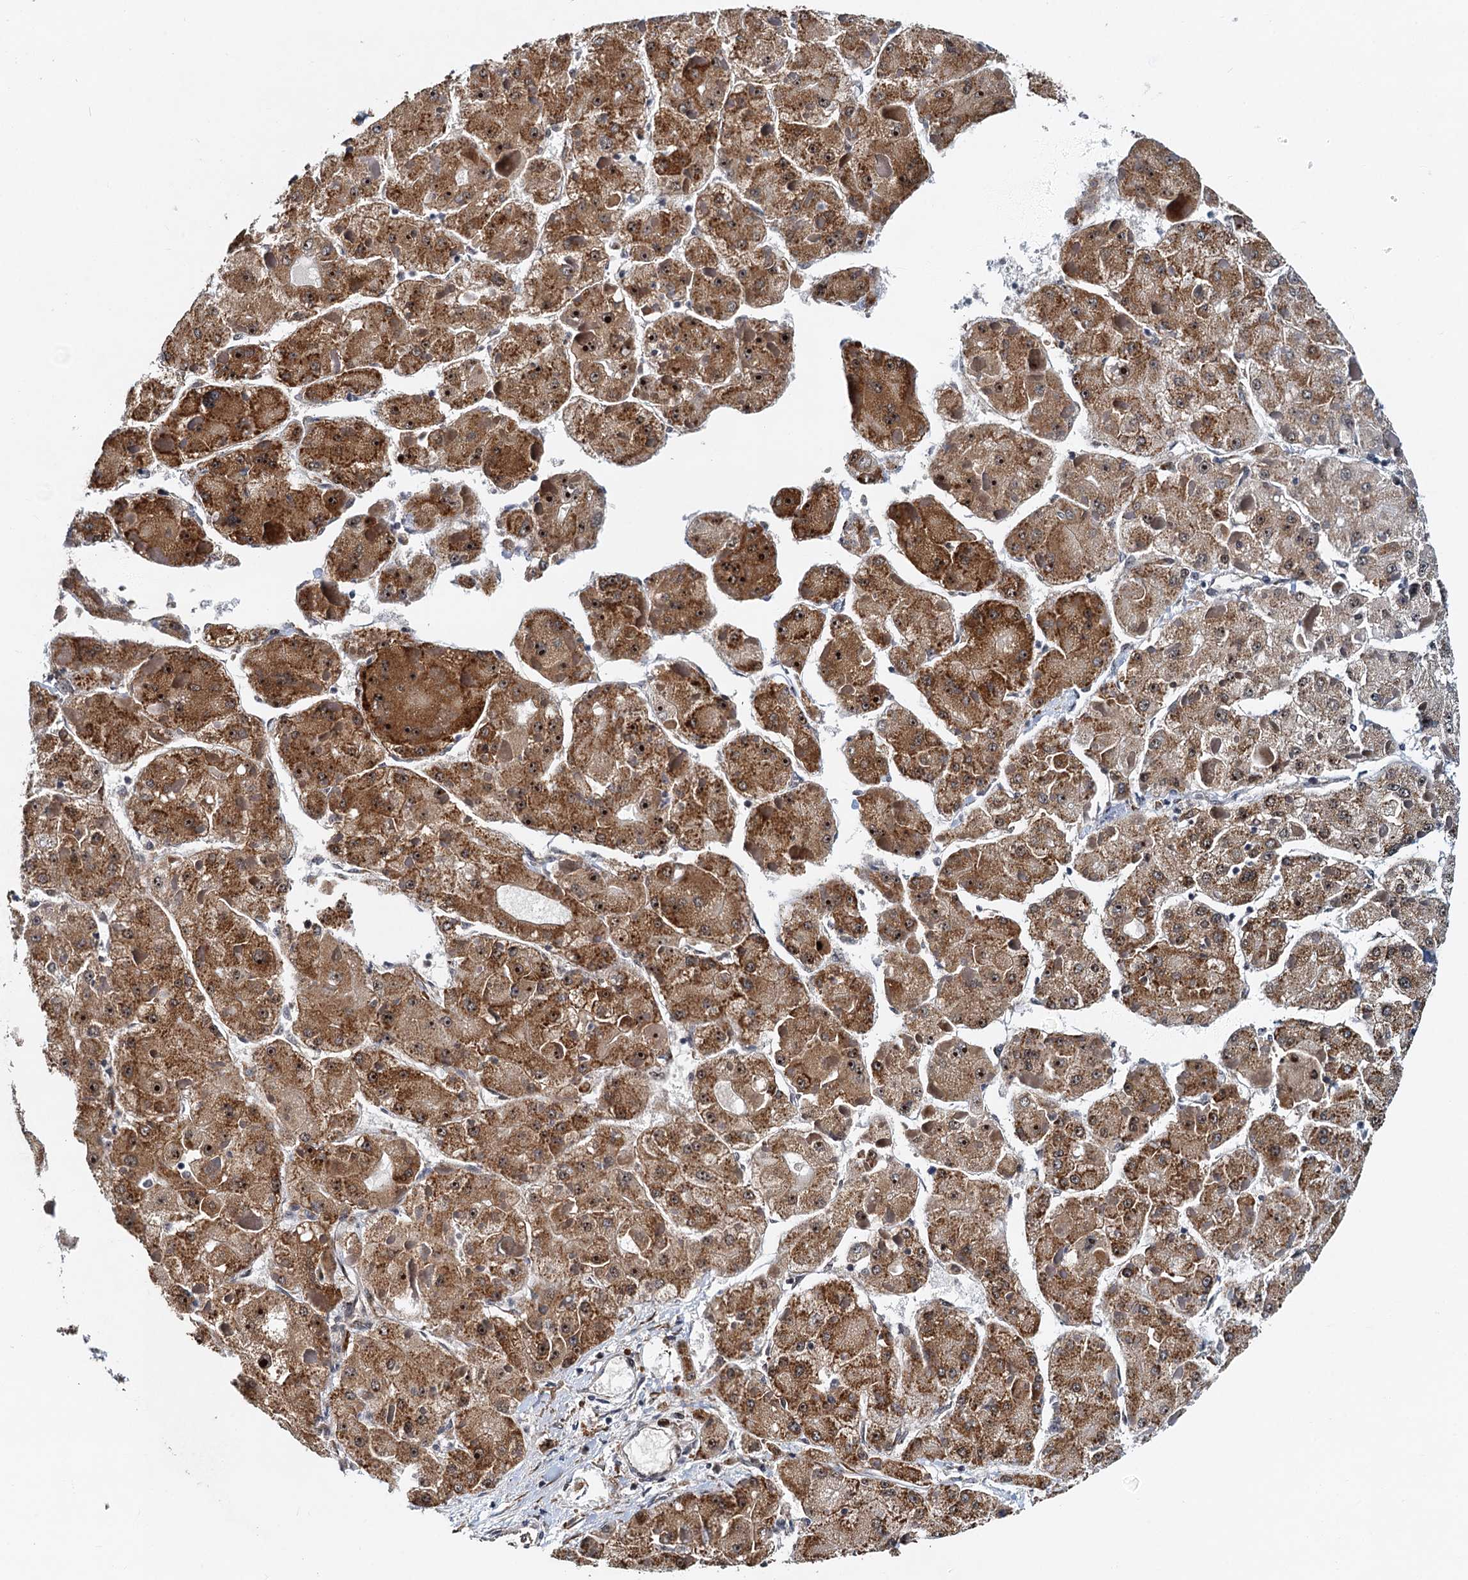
{"staining": {"intensity": "strong", "quantity": "25%-75%", "location": "cytoplasmic/membranous,nuclear"}, "tissue": "liver cancer", "cell_type": "Tumor cells", "image_type": "cancer", "snomed": [{"axis": "morphology", "description": "Carcinoma, Hepatocellular, NOS"}, {"axis": "topography", "description": "Liver"}], "caption": "Liver cancer (hepatocellular carcinoma) stained for a protein displays strong cytoplasmic/membranous and nuclear positivity in tumor cells. (IHC, brightfield microscopy, high magnification).", "gene": "DNAJC21", "patient": {"sex": "female", "age": 73}}